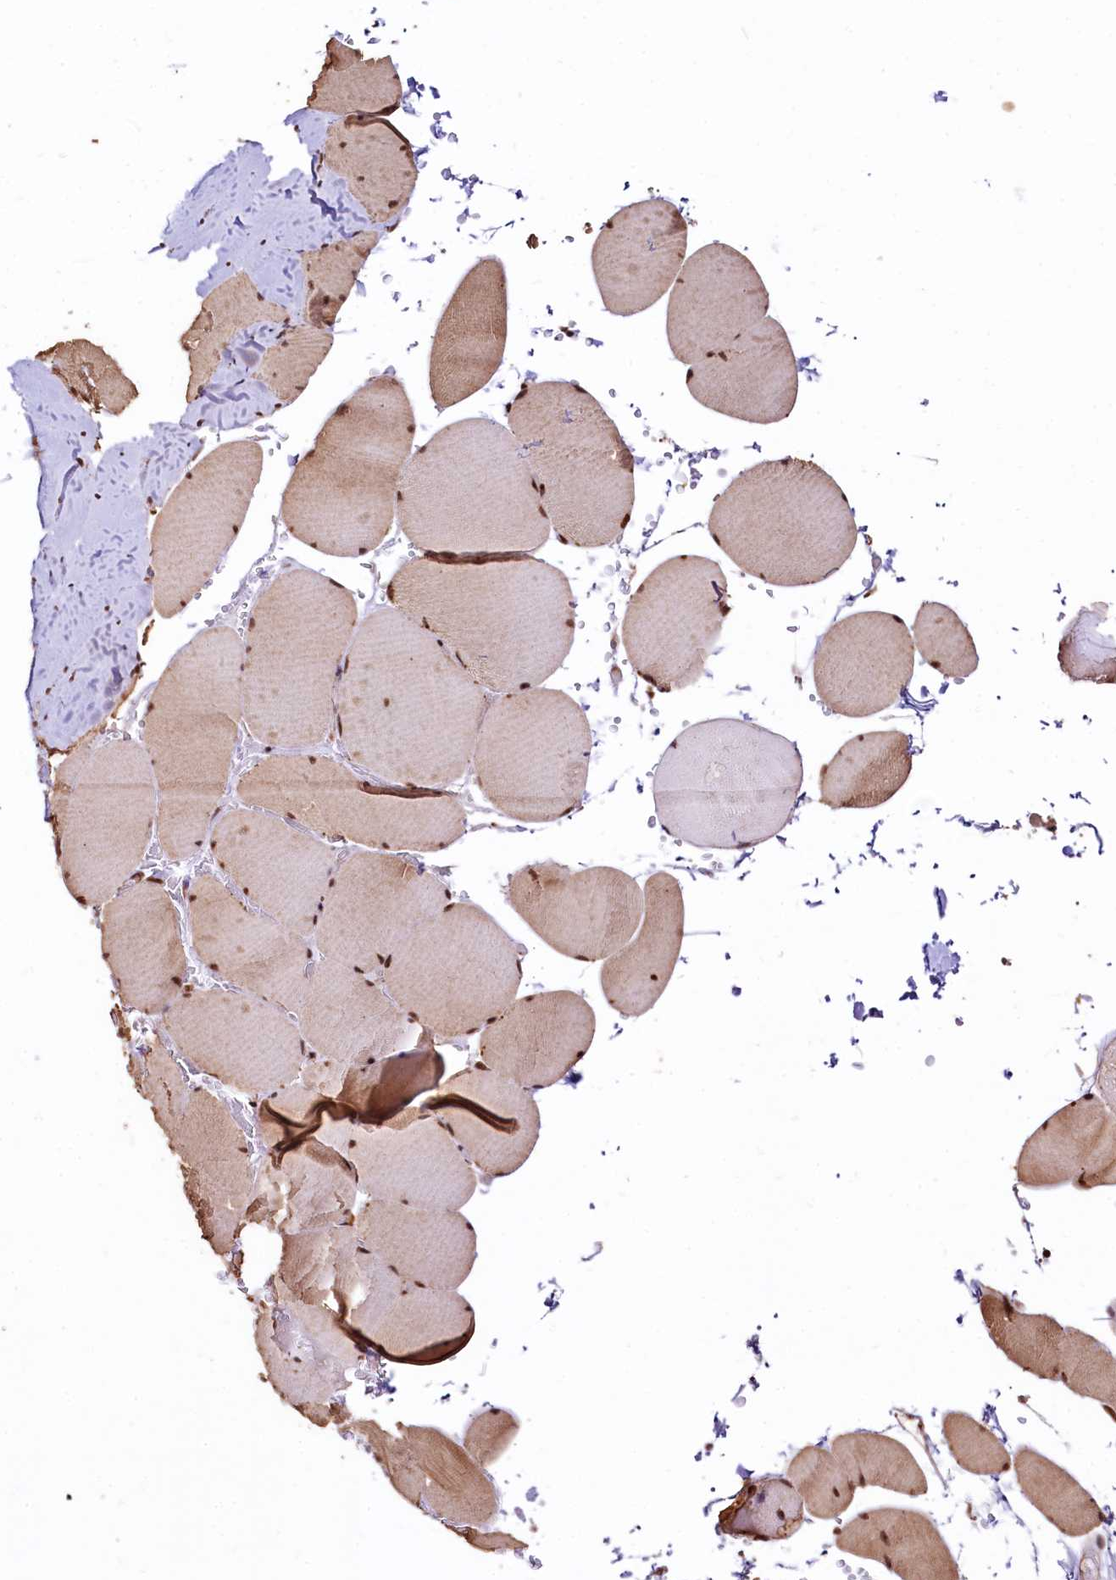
{"staining": {"intensity": "moderate", "quantity": ">75%", "location": "cytoplasmic/membranous,nuclear"}, "tissue": "skeletal muscle", "cell_type": "Myocytes", "image_type": "normal", "snomed": [{"axis": "morphology", "description": "Normal tissue, NOS"}, {"axis": "topography", "description": "Skeletal muscle"}, {"axis": "topography", "description": "Head-Neck"}], "caption": "DAB (3,3'-diaminobenzidine) immunohistochemical staining of benign skeletal muscle displays moderate cytoplasmic/membranous,nuclear protein expression in approximately >75% of myocytes.", "gene": "PDS5B", "patient": {"sex": "male", "age": 66}}